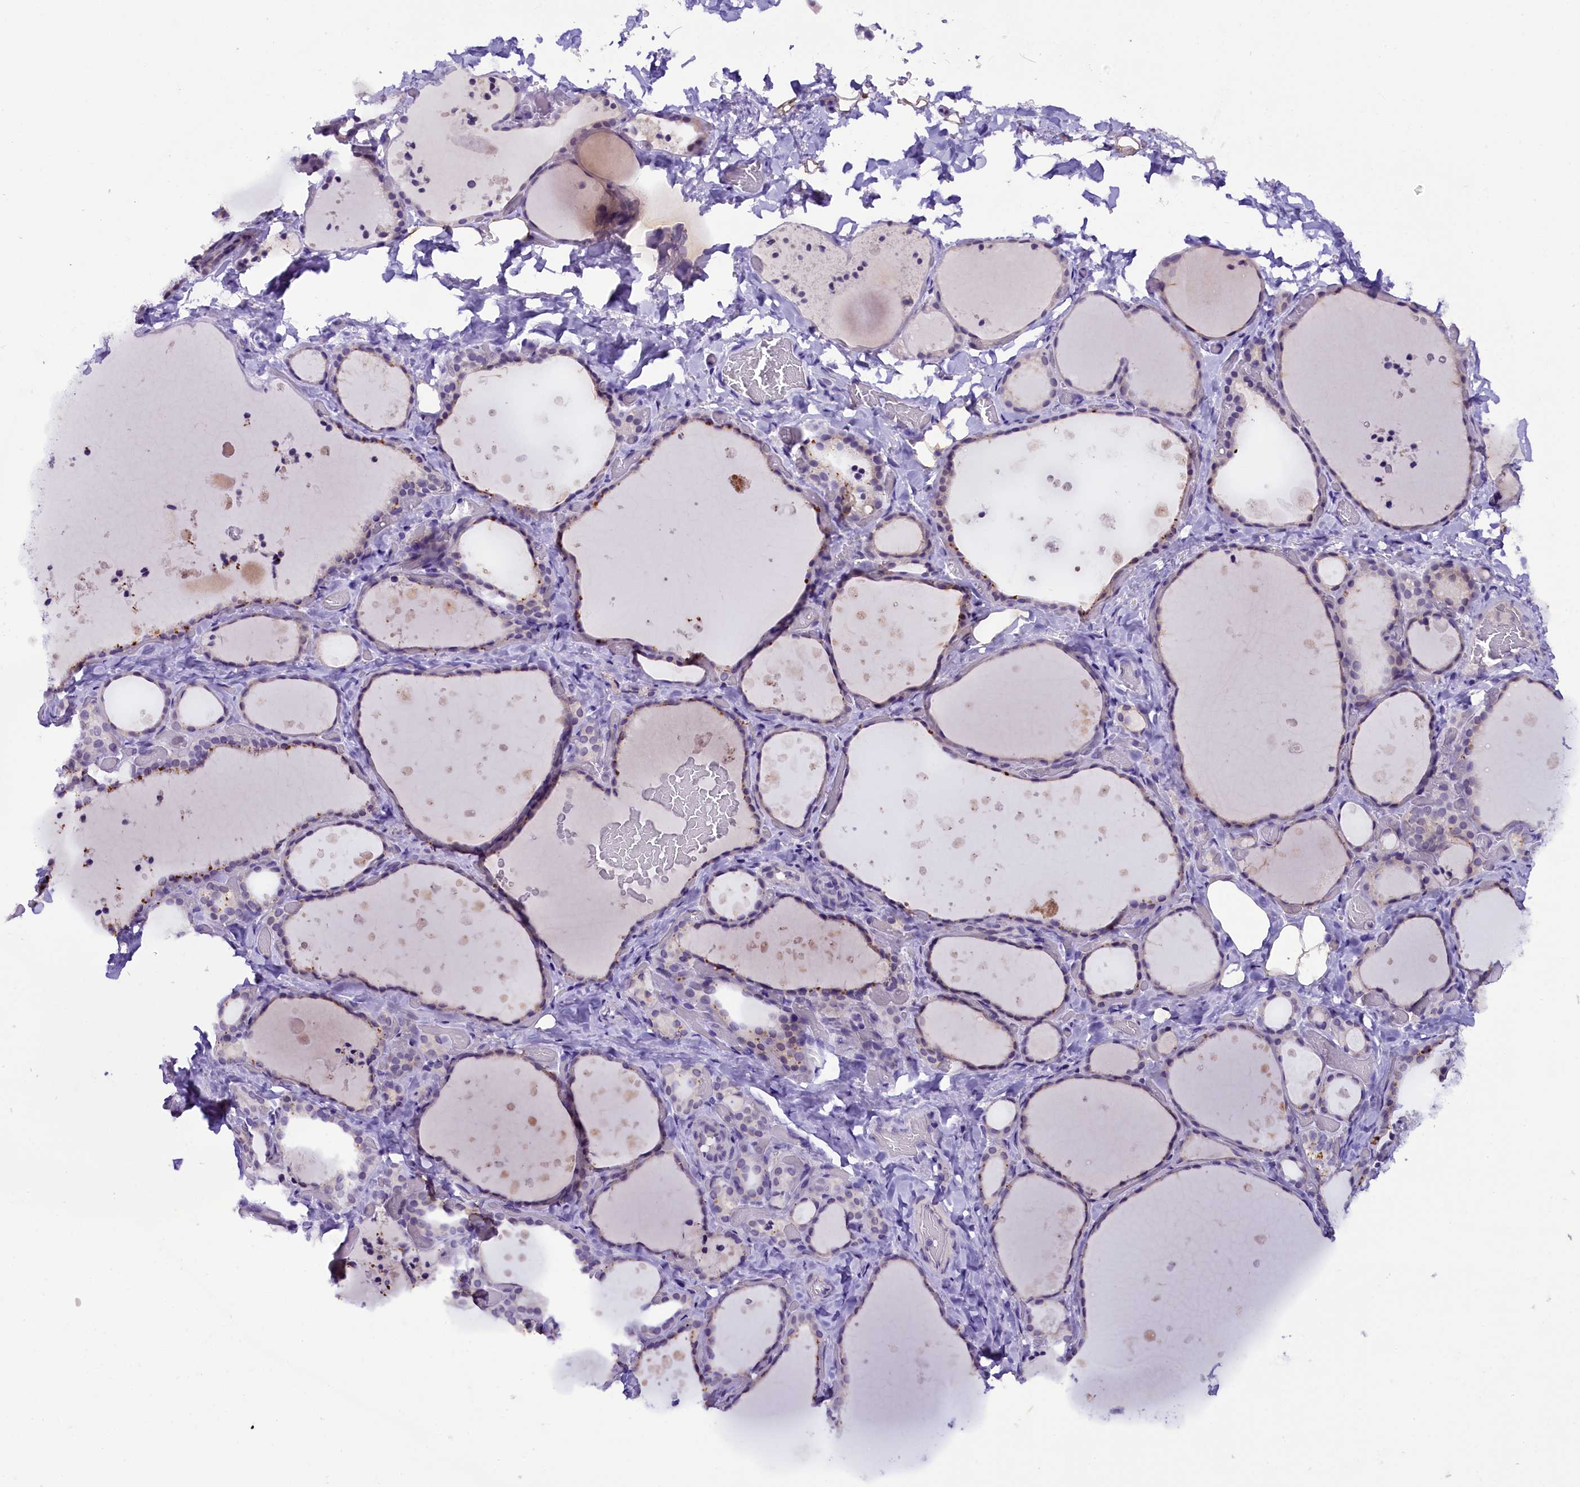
{"staining": {"intensity": "negative", "quantity": "none", "location": "none"}, "tissue": "thyroid gland", "cell_type": "Glandular cells", "image_type": "normal", "snomed": [{"axis": "morphology", "description": "Normal tissue, NOS"}, {"axis": "topography", "description": "Thyroid gland"}], "caption": "The micrograph exhibits no staining of glandular cells in benign thyroid gland.", "gene": "IQCN", "patient": {"sex": "female", "age": 44}}